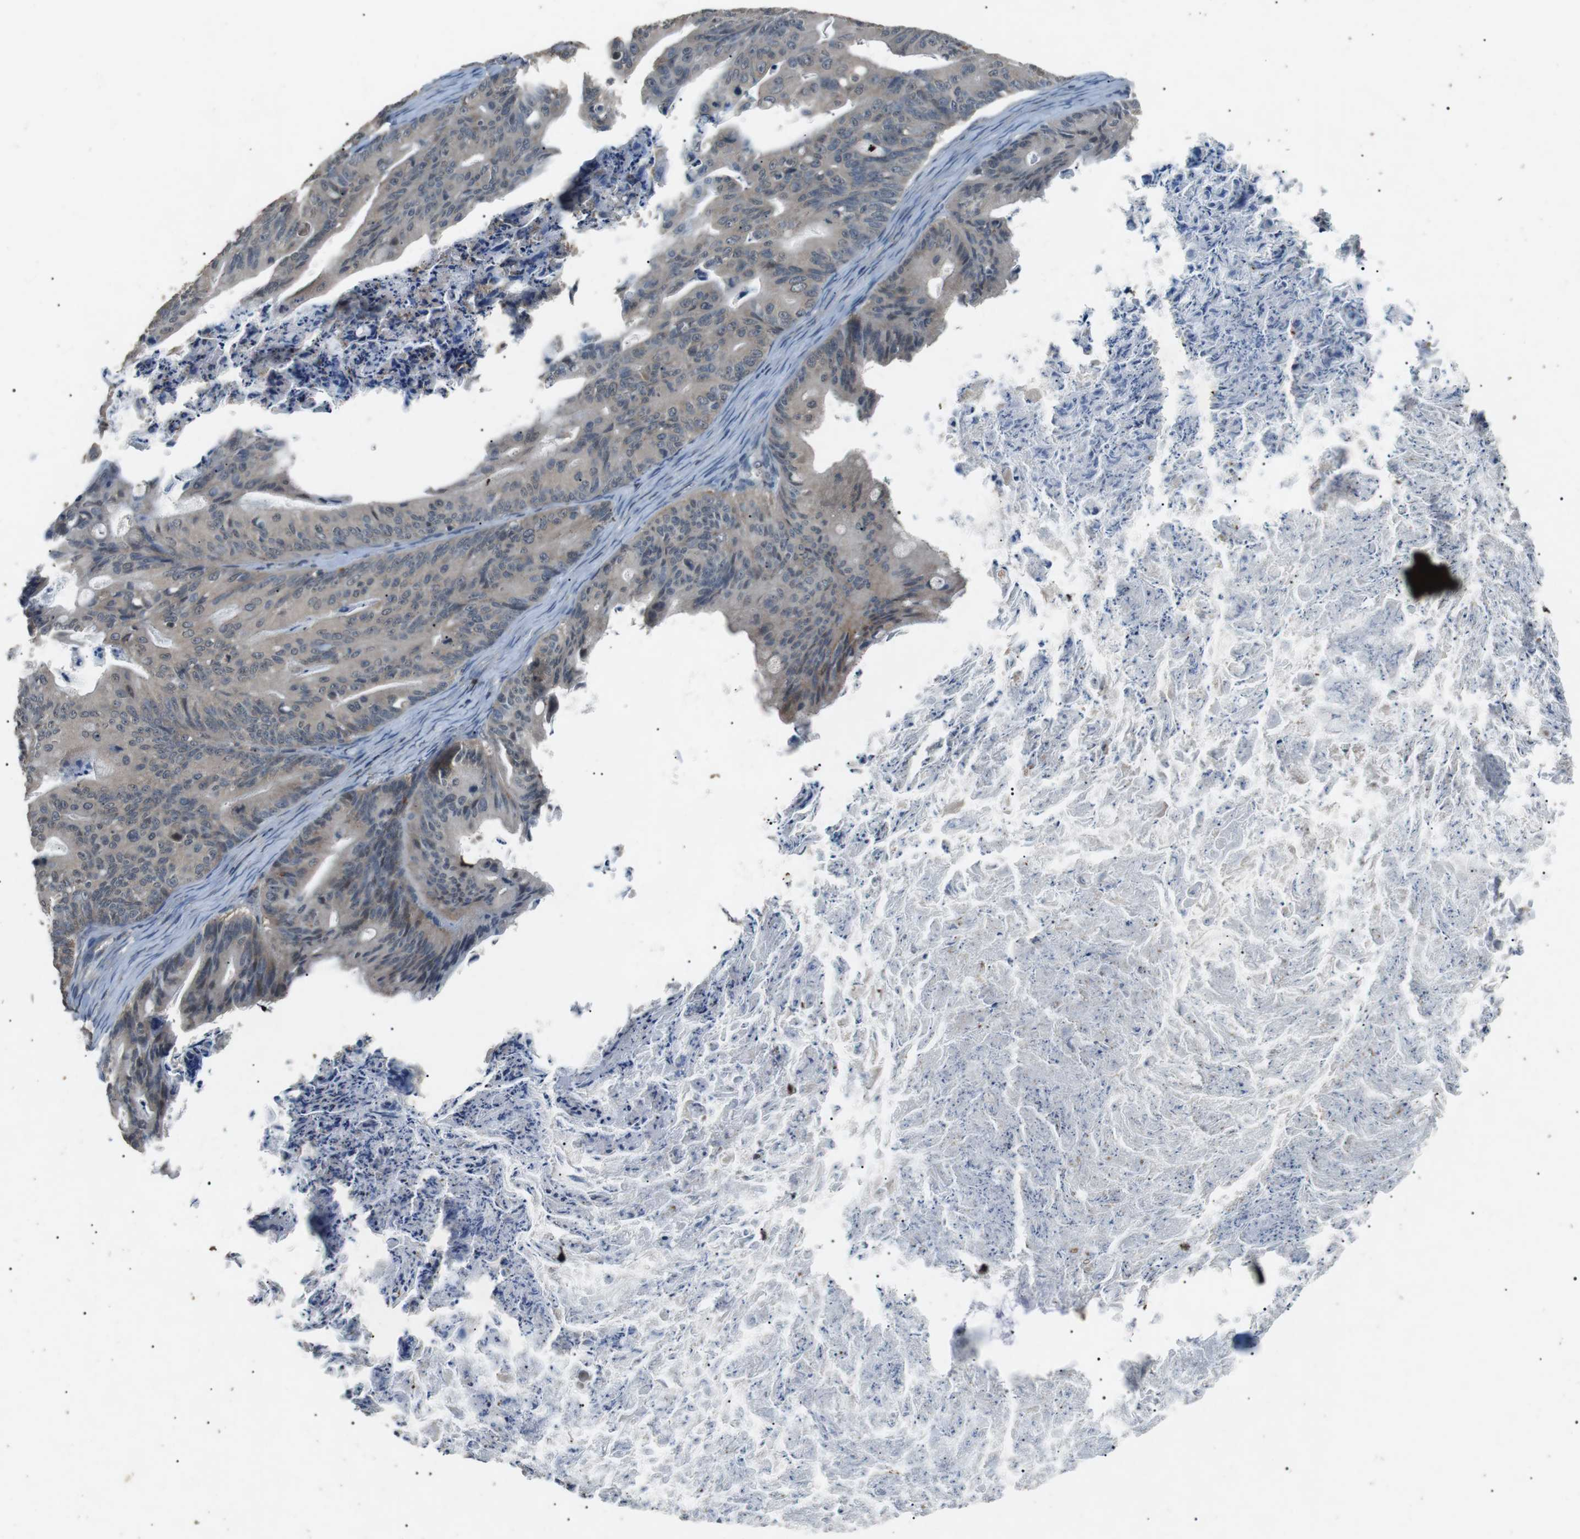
{"staining": {"intensity": "weak", "quantity": "<25%", "location": "cytoplasmic/membranous"}, "tissue": "ovarian cancer", "cell_type": "Tumor cells", "image_type": "cancer", "snomed": [{"axis": "morphology", "description": "Cystadenocarcinoma, mucinous, NOS"}, {"axis": "topography", "description": "Ovary"}], "caption": "This is an IHC micrograph of mucinous cystadenocarcinoma (ovarian). There is no expression in tumor cells.", "gene": "NEK7", "patient": {"sex": "female", "age": 37}}